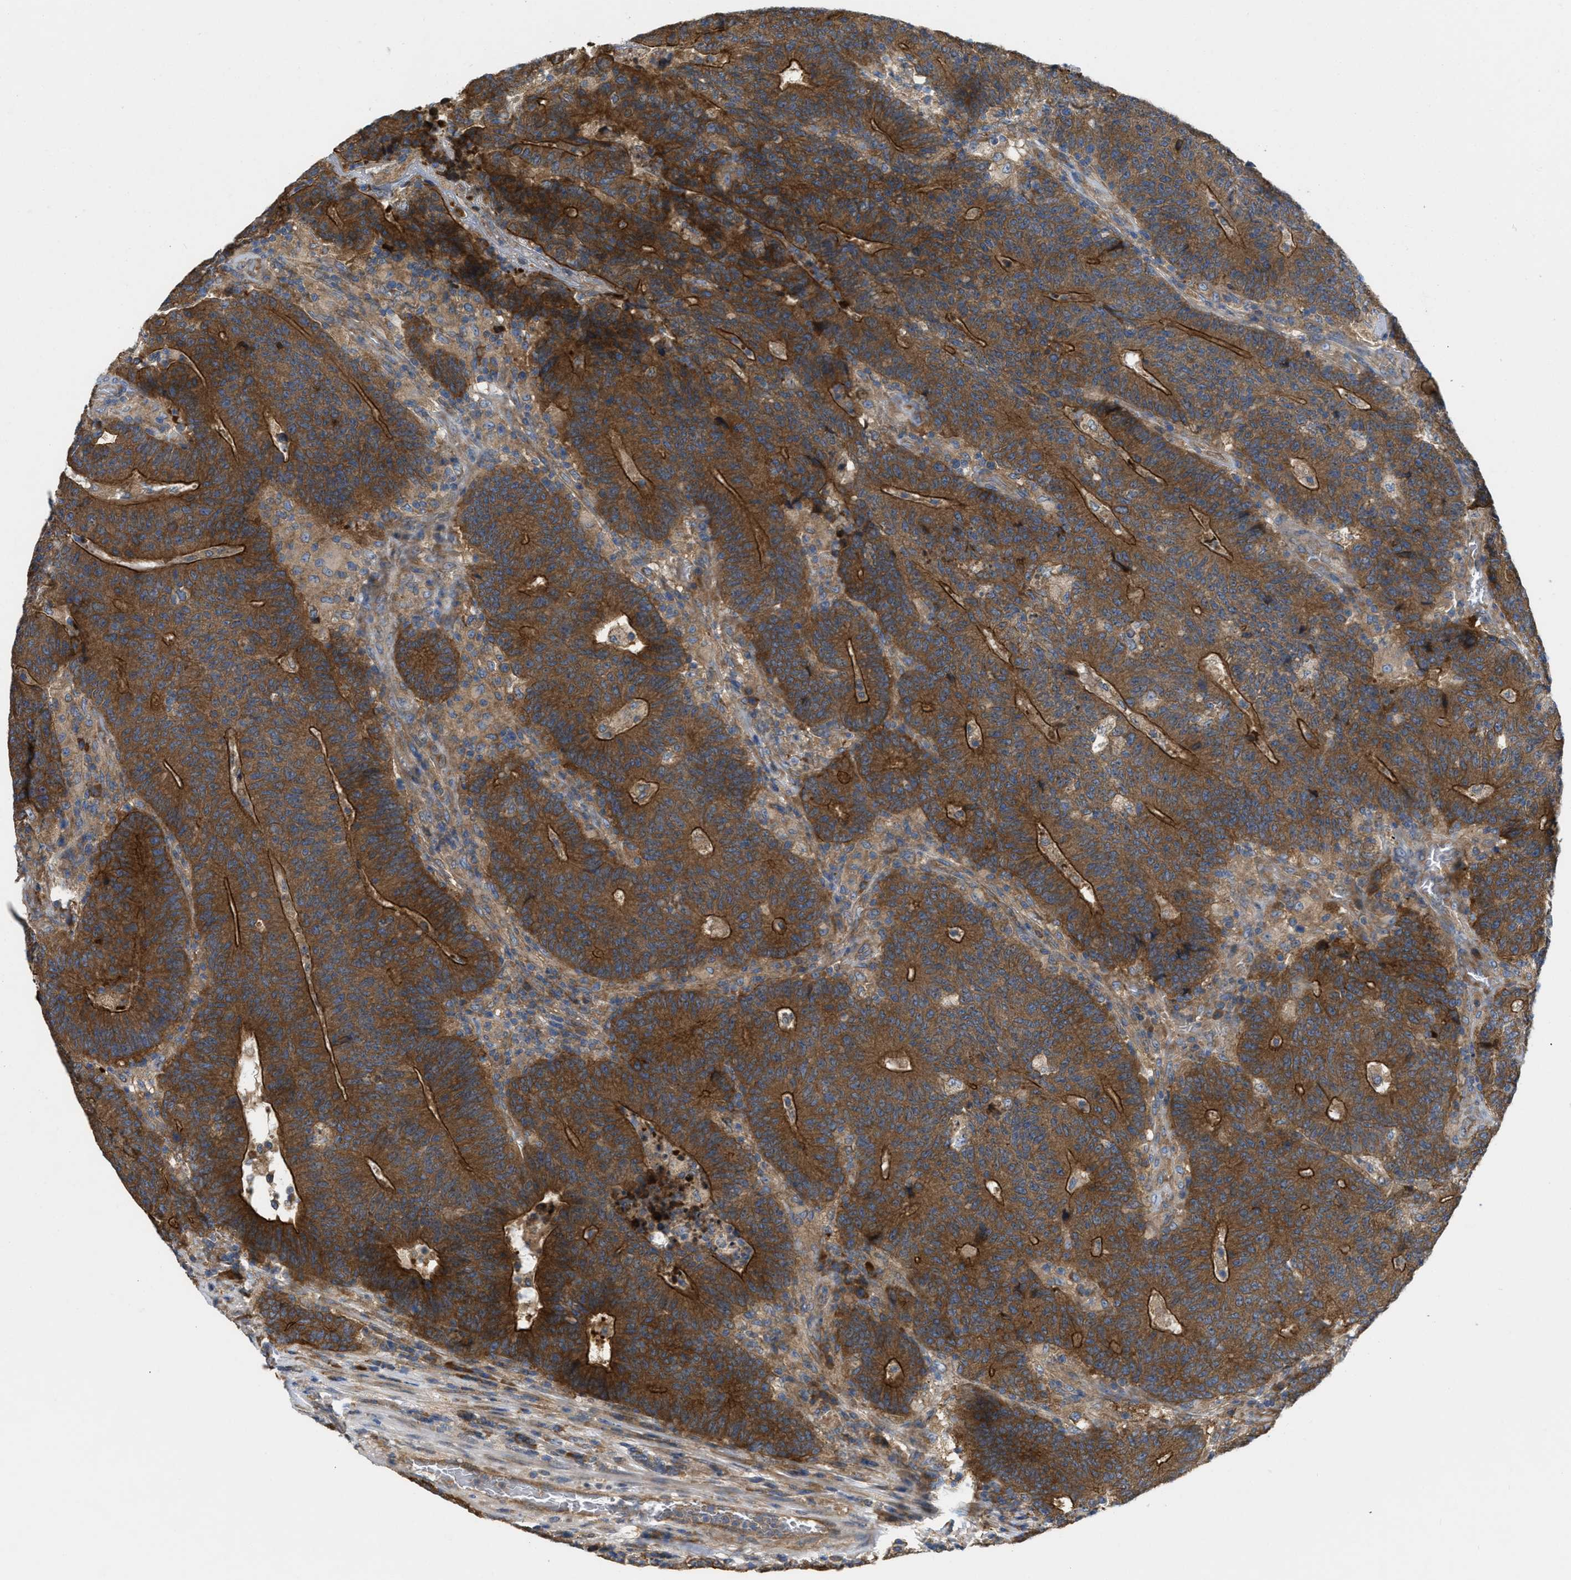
{"staining": {"intensity": "strong", "quantity": ">75%", "location": "cytoplasmic/membranous"}, "tissue": "colorectal cancer", "cell_type": "Tumor cells", "image_type": "cancer", "snomed": [{"axis": "morphology", "description": "Normal tissue, NOS"}, {"axis": "morphology", "description": "Adenocarcinoma, NOS"}, {"axis": "topography", "description": "Colon"}], "caption": "Immunohistochemistry (DAB (3,3'-diaminobenzidine)) staining of human colorectal cancer reveals strong cytoplasmic/membranous protein staining in approximately >75% of tumor cells.", "gene": "TMEM131", "patient": {"sex": "female", "age": 75}}